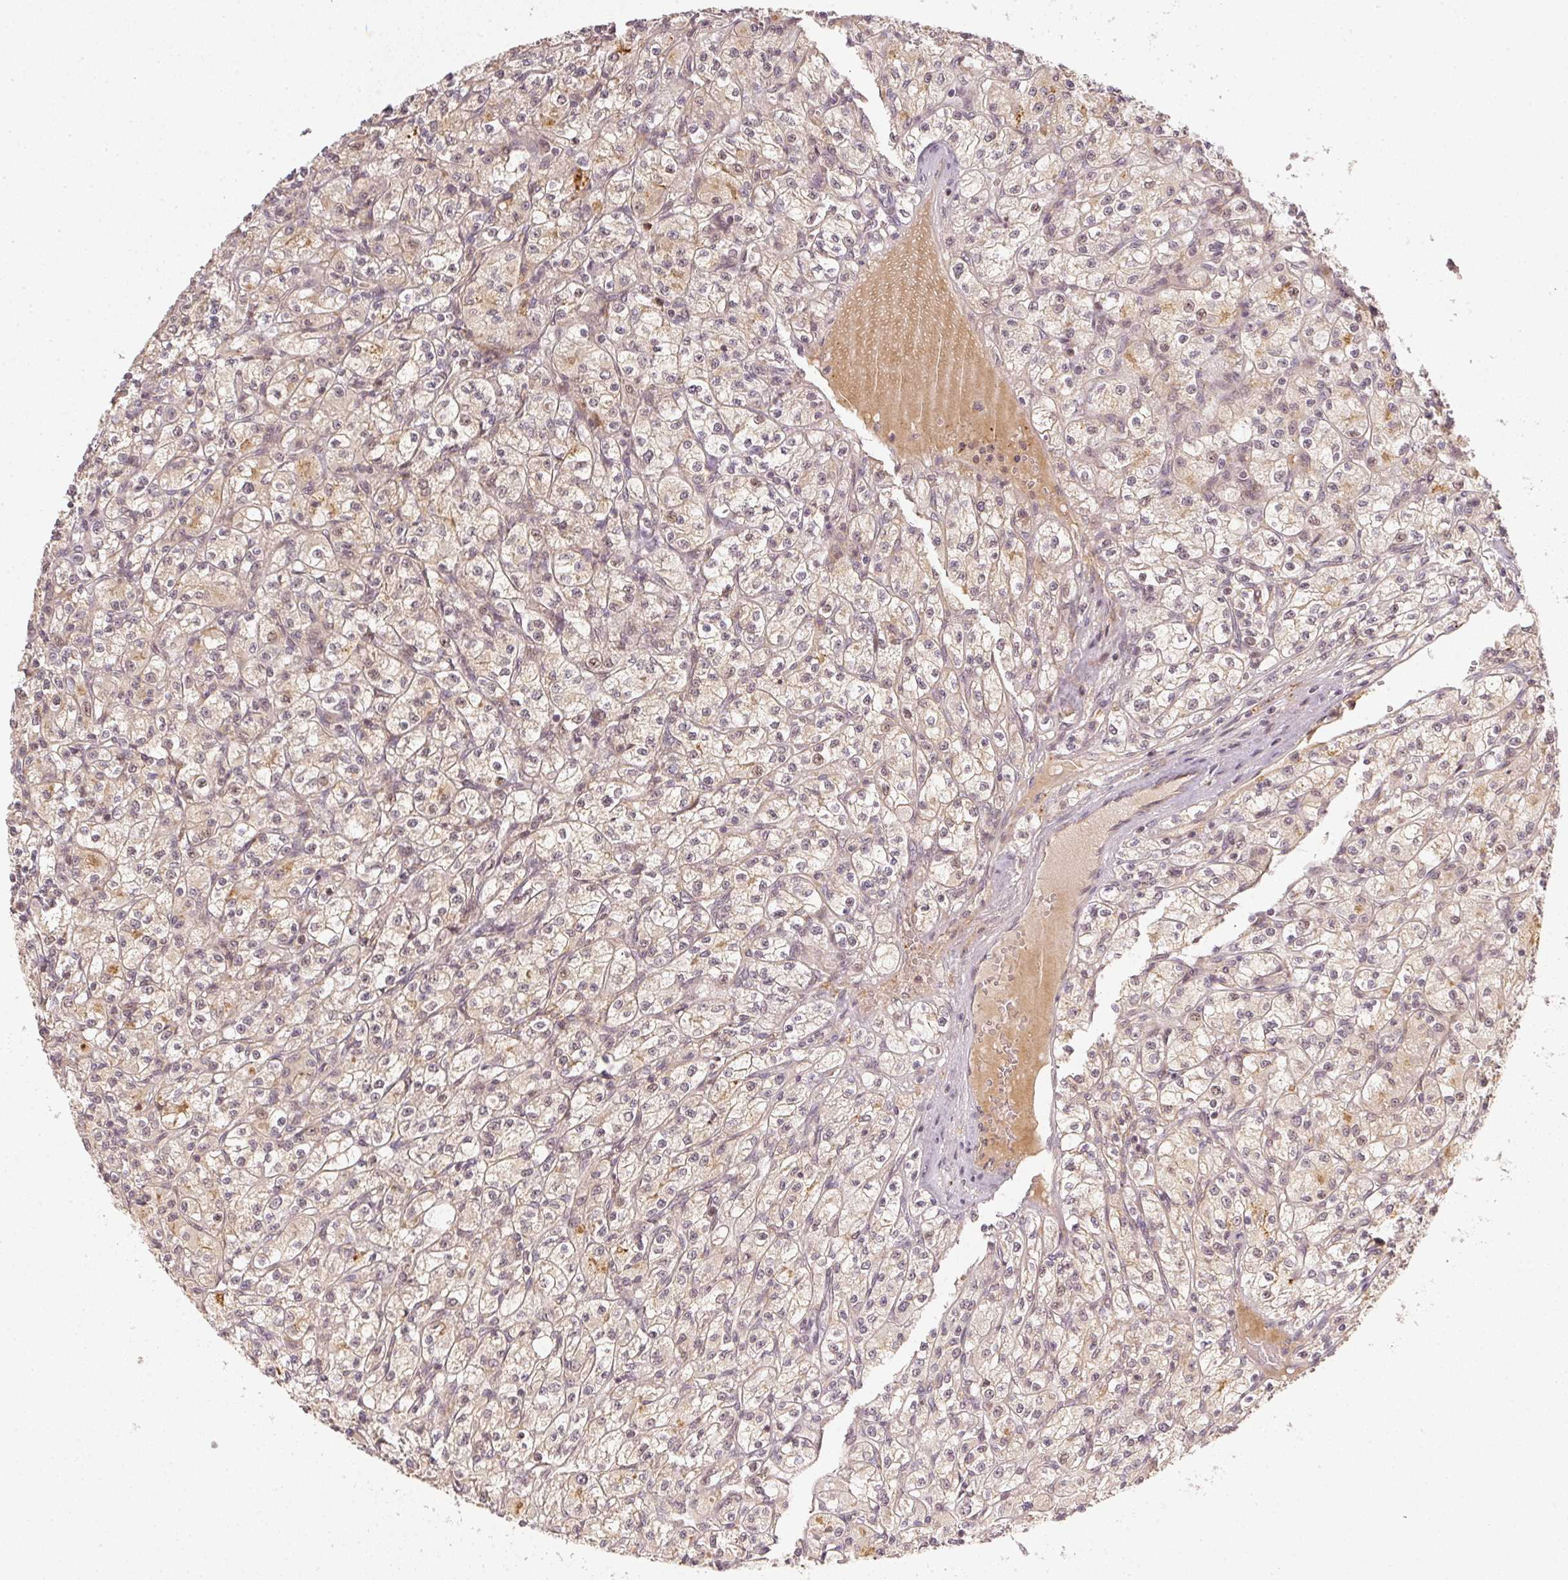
{"staining": {"intensity": "negative", "quantity": "none", "location": "none"}, "tissue": "renal cancer", "cell_type": "Tumor cells", "image_type": "cancer", "snomed": [{"axis": "morphology", "description": "Adenocarcinoma, NOS"}, {"axis": "topography", "description": "Kidney"}], "caption": "Protein analysis of renal adenocarcinoma displays no significant expression in tumor cells.", "gene": "SERPINE1", "patient": {"sex": "female", "age": 70}}